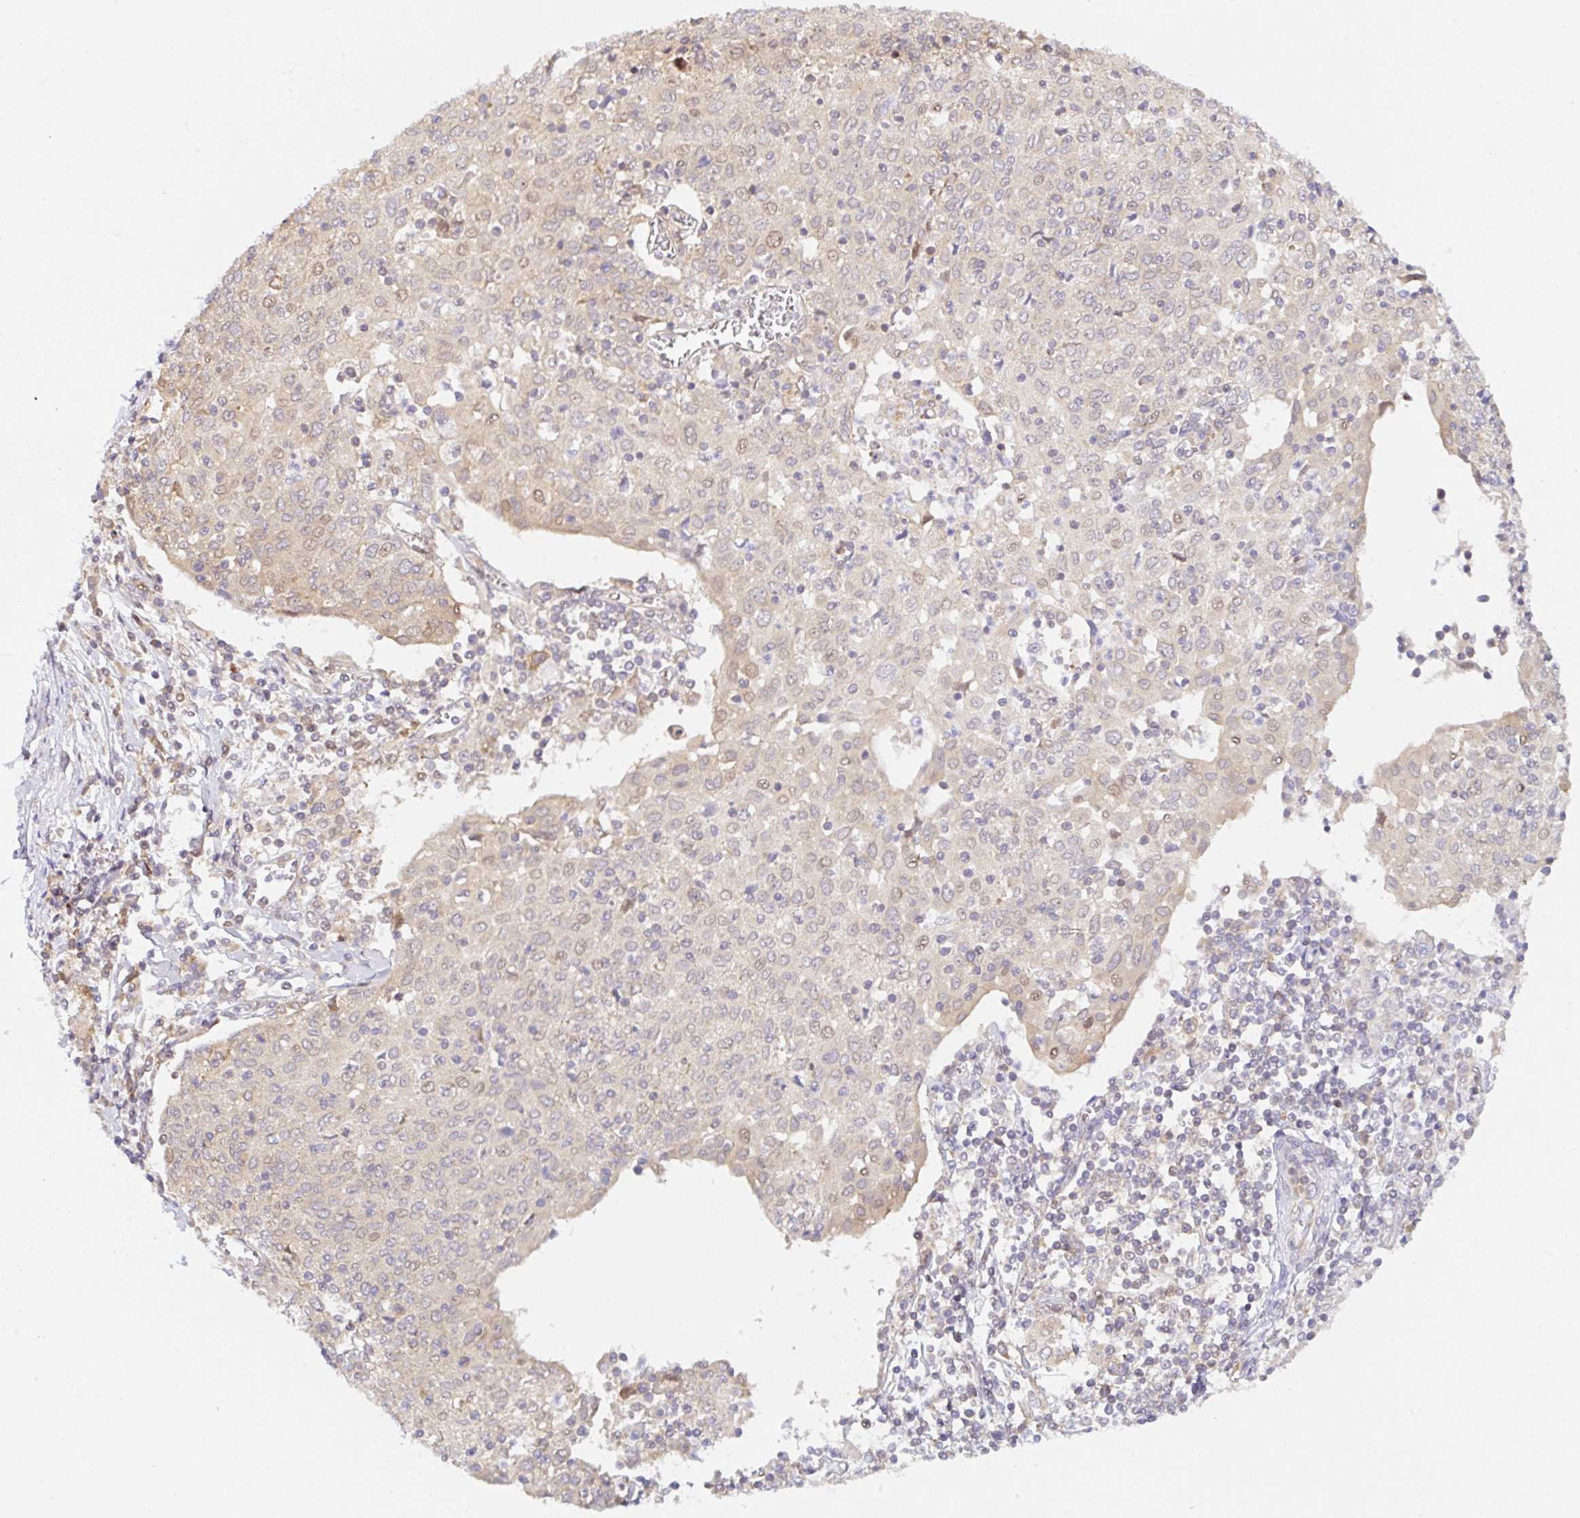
{"staining": {"intensity": "weak", "quantity": "<25%", "location": "cytoplasmic/membranous"}, "tissue": "cervical cancer", "cell_type": "Tumor cells", "image_type": "cancer", "snomed": [{"axis": "morphology", "description": "Squamous cell carcinoma, NOS"}, {"axis": "topography", "description": "Cervix"}], "caption": "Photomicrograph shows no protein positivity in tumor cells of cervical squamous cell carcinoma tissue.", "gene": "TBPL2", "patient": {"sex": "female", "age": 52}}